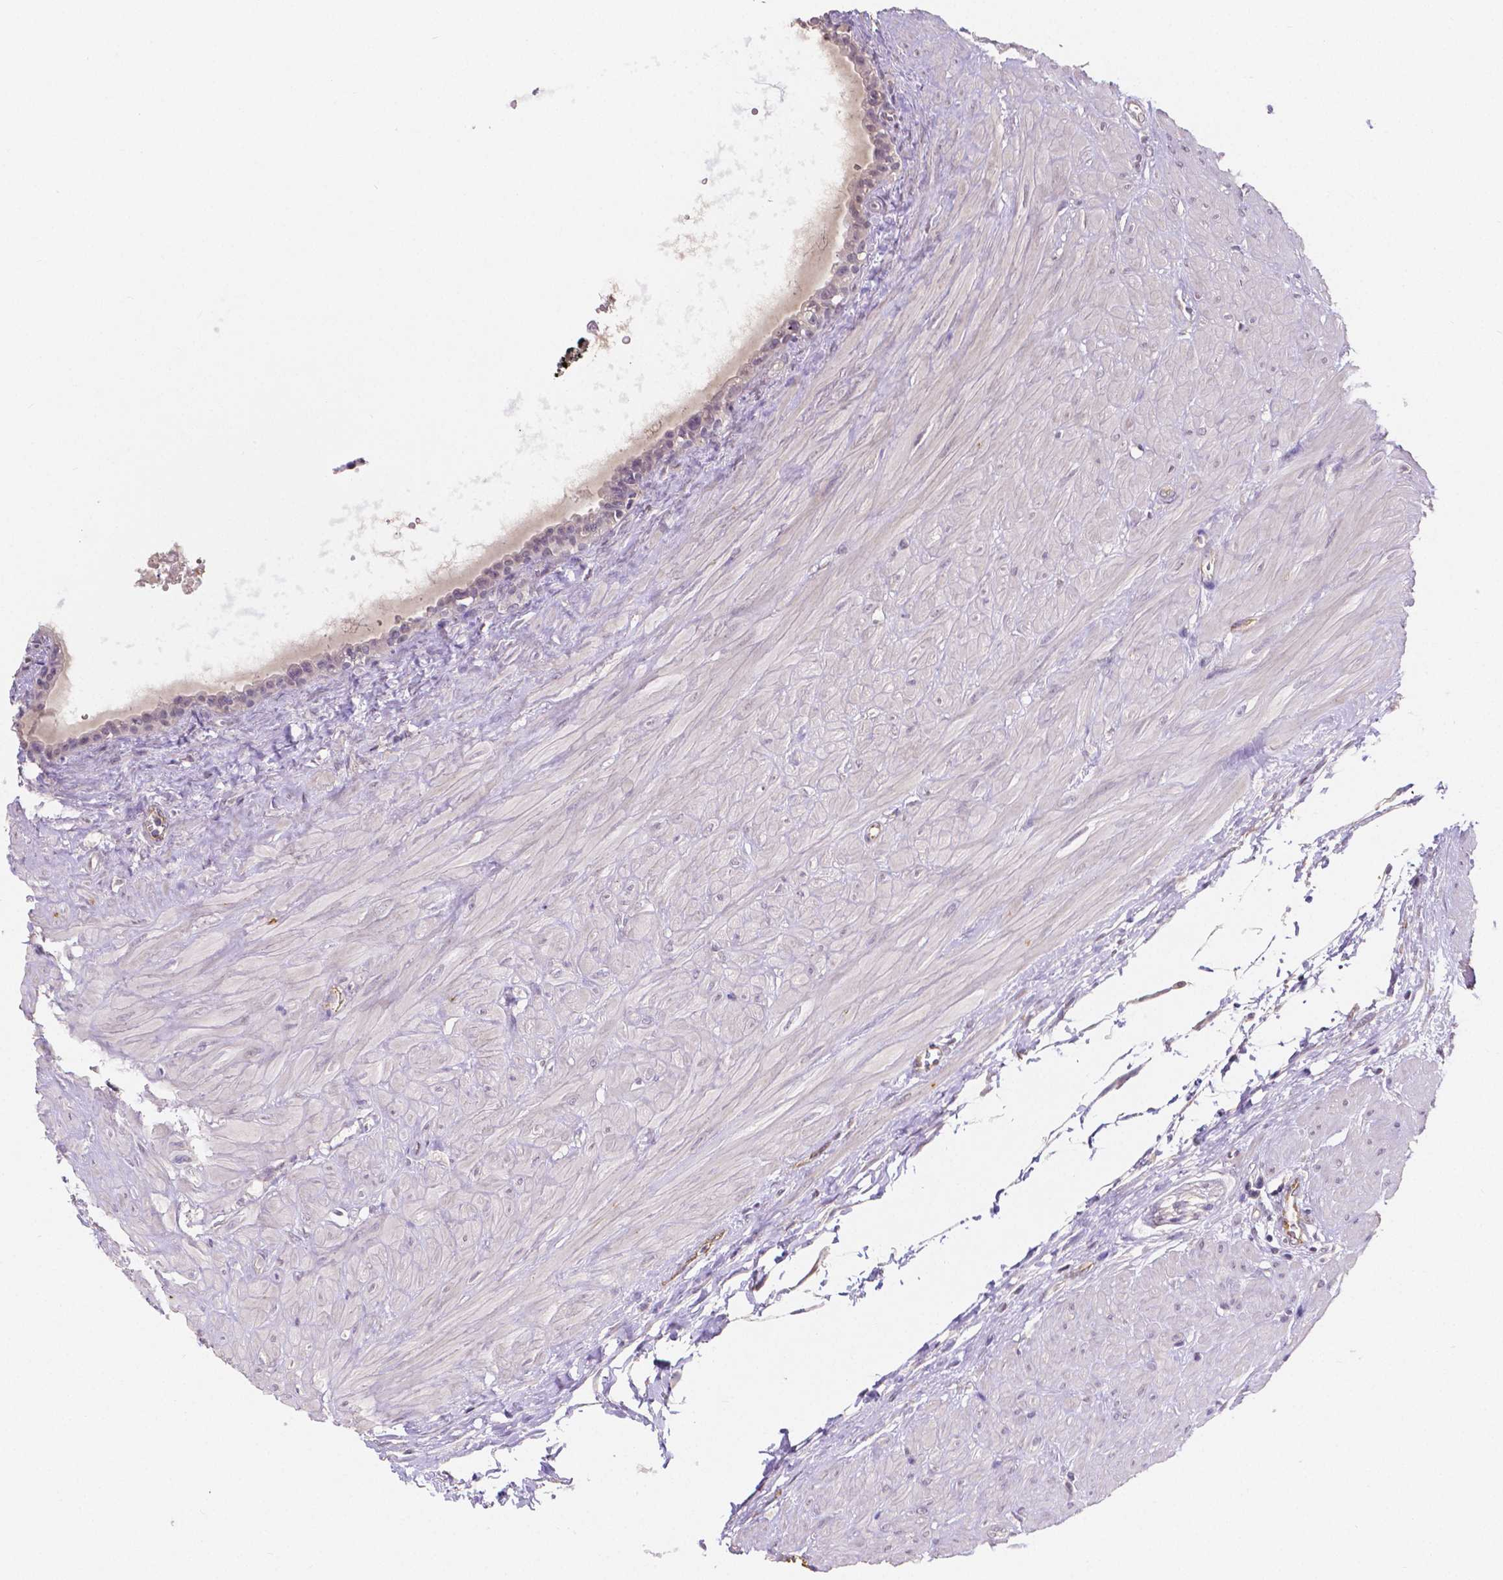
{"staining": {"intensity": "negative", "quantity": "none", "location": "none"}, "tissue": "seminal vesicle", "cell_type": "Glandular cells", "image_type": "normal", "snomed": [{"axis": "morphology", "description": "Normal tissue, NOS"}, {"axis": "topography", "description": "Seminal veicle"}], "caption": "Immunohistochemistry (IHC) of unremarkable seminal vesicle demonstrates no staining in glandular cells.", "gene": "ELAVL2", "patient": {"sex": "male", "age": 76}}